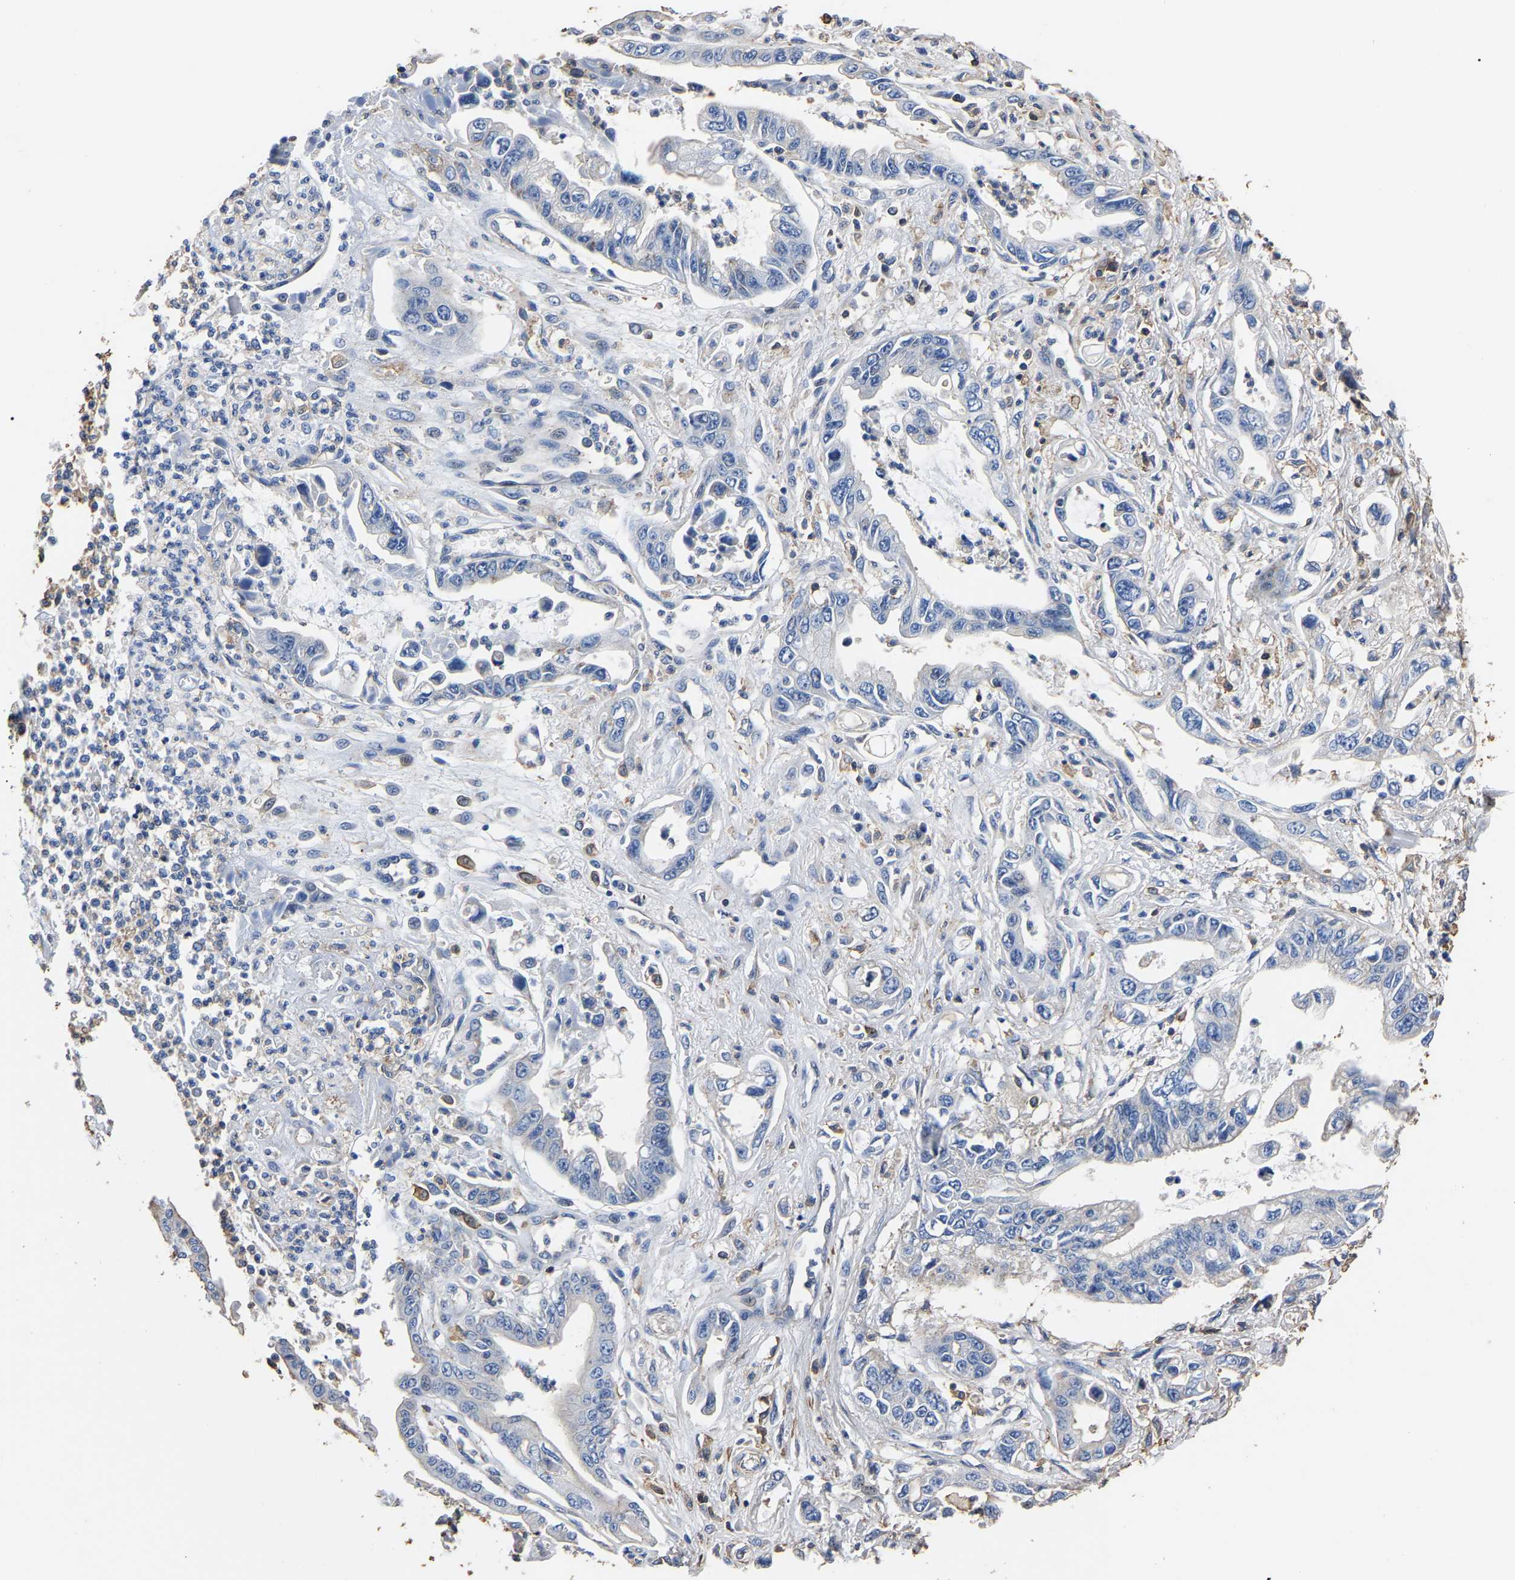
{"staining": {"intensity": "negative", "quantity": "none", "location": "none"}, "tissue": "pancreatic cancer", "cell_type": "Tumor cells", "image_type": "cancer", "snomed": [{"axis": "morphology", "description": "Adenocarcinoma, NOS"}, {"axis": "topography", "description": "Pancreas"}], "caption": "Immunohistochemistry histopathology image of neoplastic tissue: pancreatic adenocarcinoma stained with DAB demonstrates no significant protein staining in tumor cells. The staining is performed using DAB brown chromogen with nuclei counter-stained in using hematoxylin.", "gene": "ARMT1", "patient": {"sex": "male", "age": 56}}